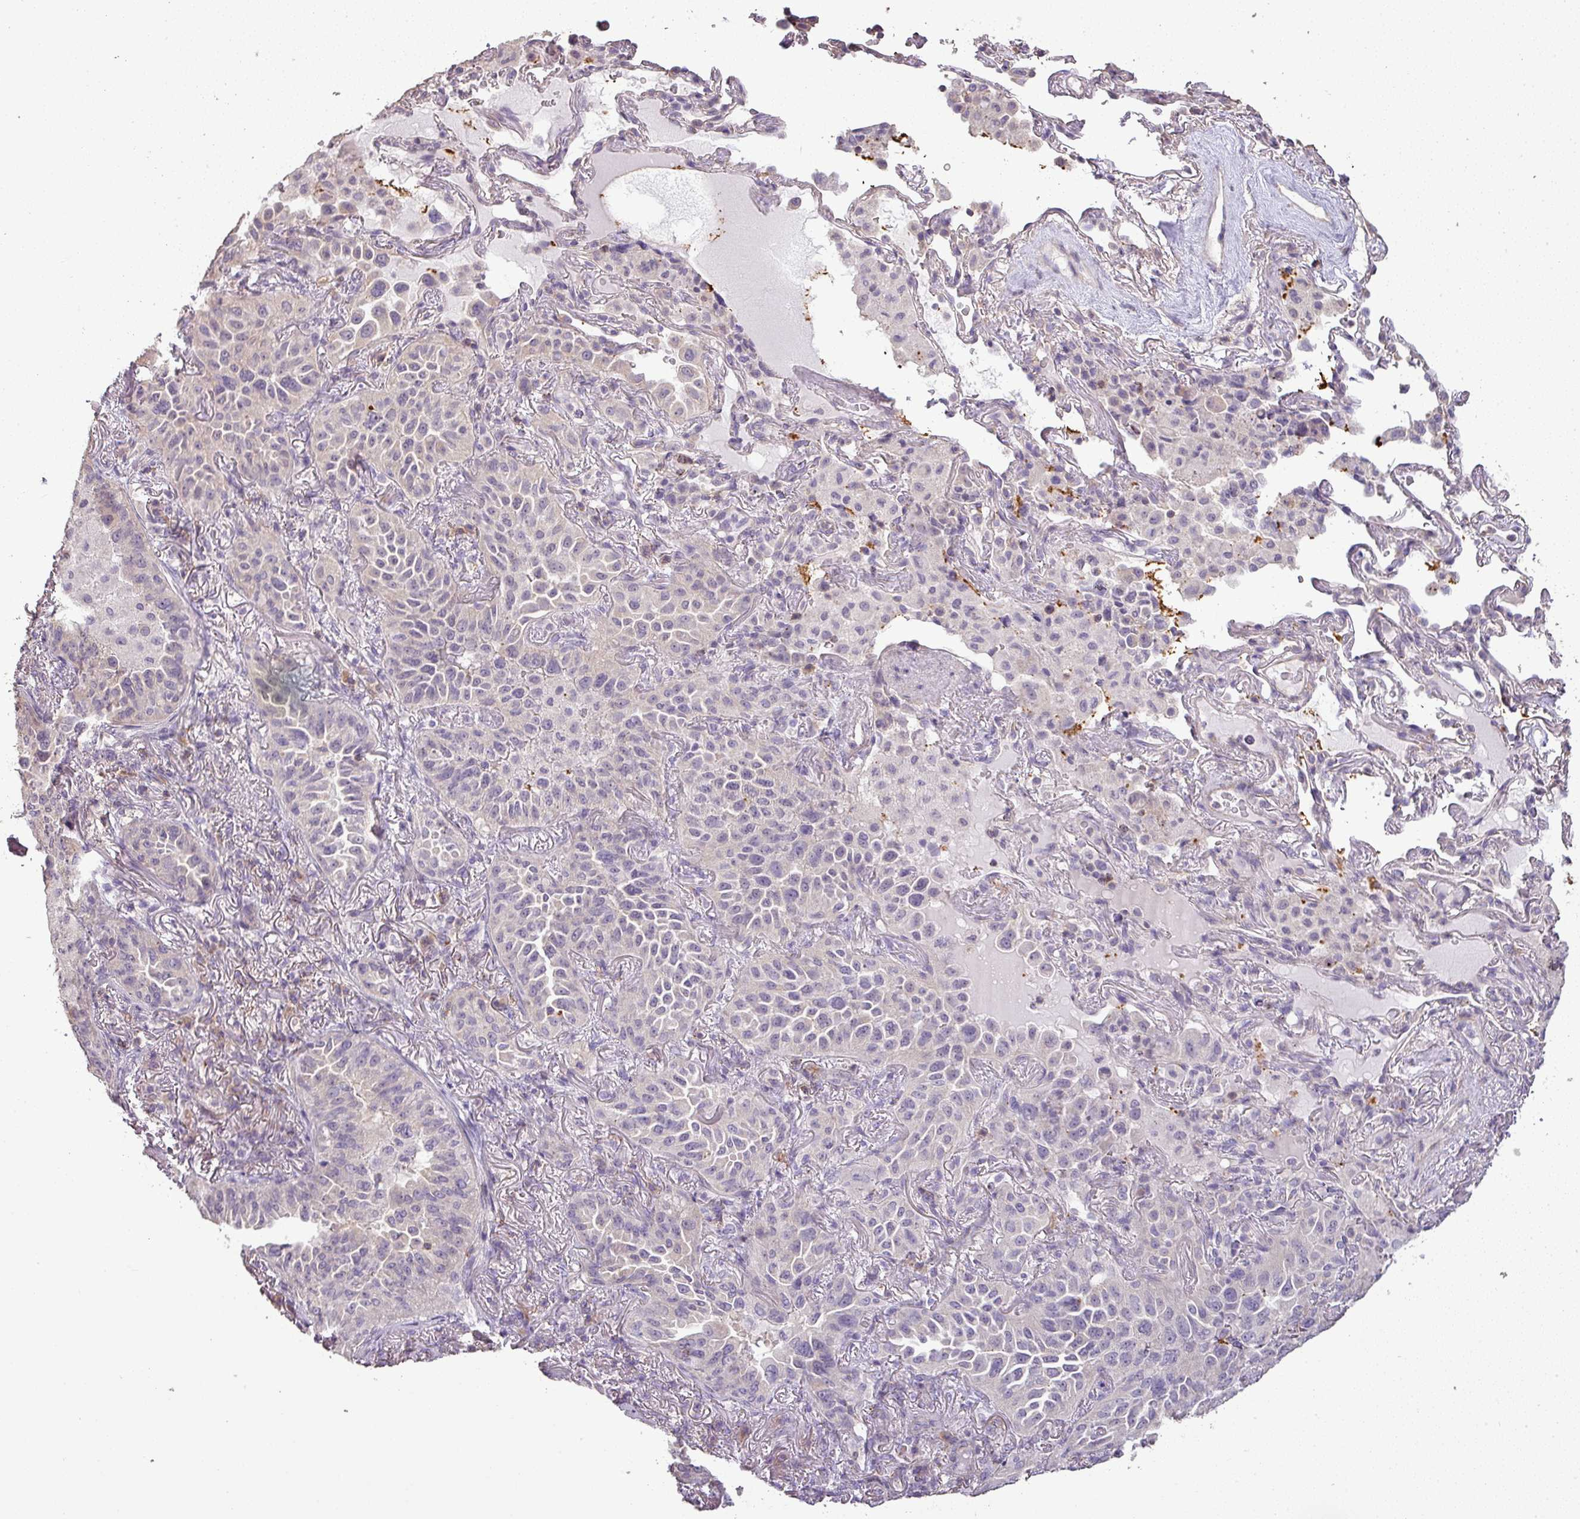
{"staining": {"intensity": "negative", "quantity": "none", "location": "none"}, "tissue": "lung cancer", "cell_type": "Tumor cells", "image_type": "cancer", "snomed": [{"axis": "morphology", "description": "Adenocarcinoma, NOS"}, {"axis": "topography", "description": "Lung"}], "caption": "This is an immunohistochemistry (IHC) micrograph of human adenocarcinoma (lung). There is no positivity in tumor cells.", "gene": "LY9", "patient": {"sex": "female", "age": 69}}